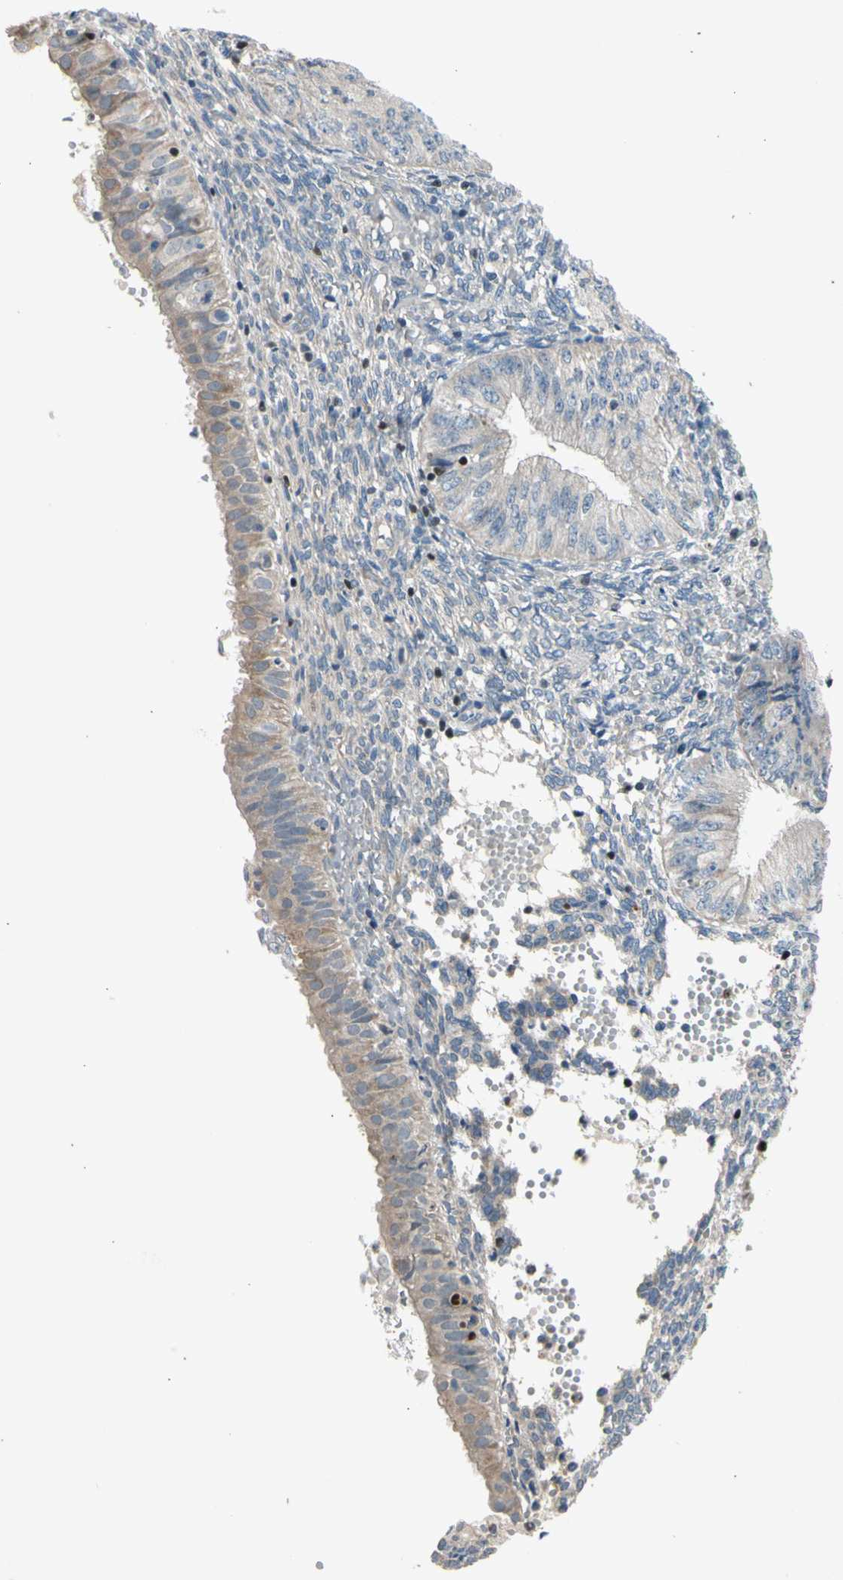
{"staining": {"intensity": "negative", "quantity": "none", "location": "none"}, "tissue": "endometrial cancer", "cell_type": "Tumor cells", "image_type": "cancer", "snomed": [{"axis": "morphology", "description": "Normal tissue, NOS"}, {"axis": "morphology", "description": "Adenocarcinoma, NOS"}, {"axis": "topography", "description": "Endometrium"}], "caption": "This is a histopathology image of immunohistochemistry (IHC) staining of endometrial cancer, which shows no positivity in tumor cells.", "gene": "TBX21", "patient": {"sex": "female", "age": 53}}